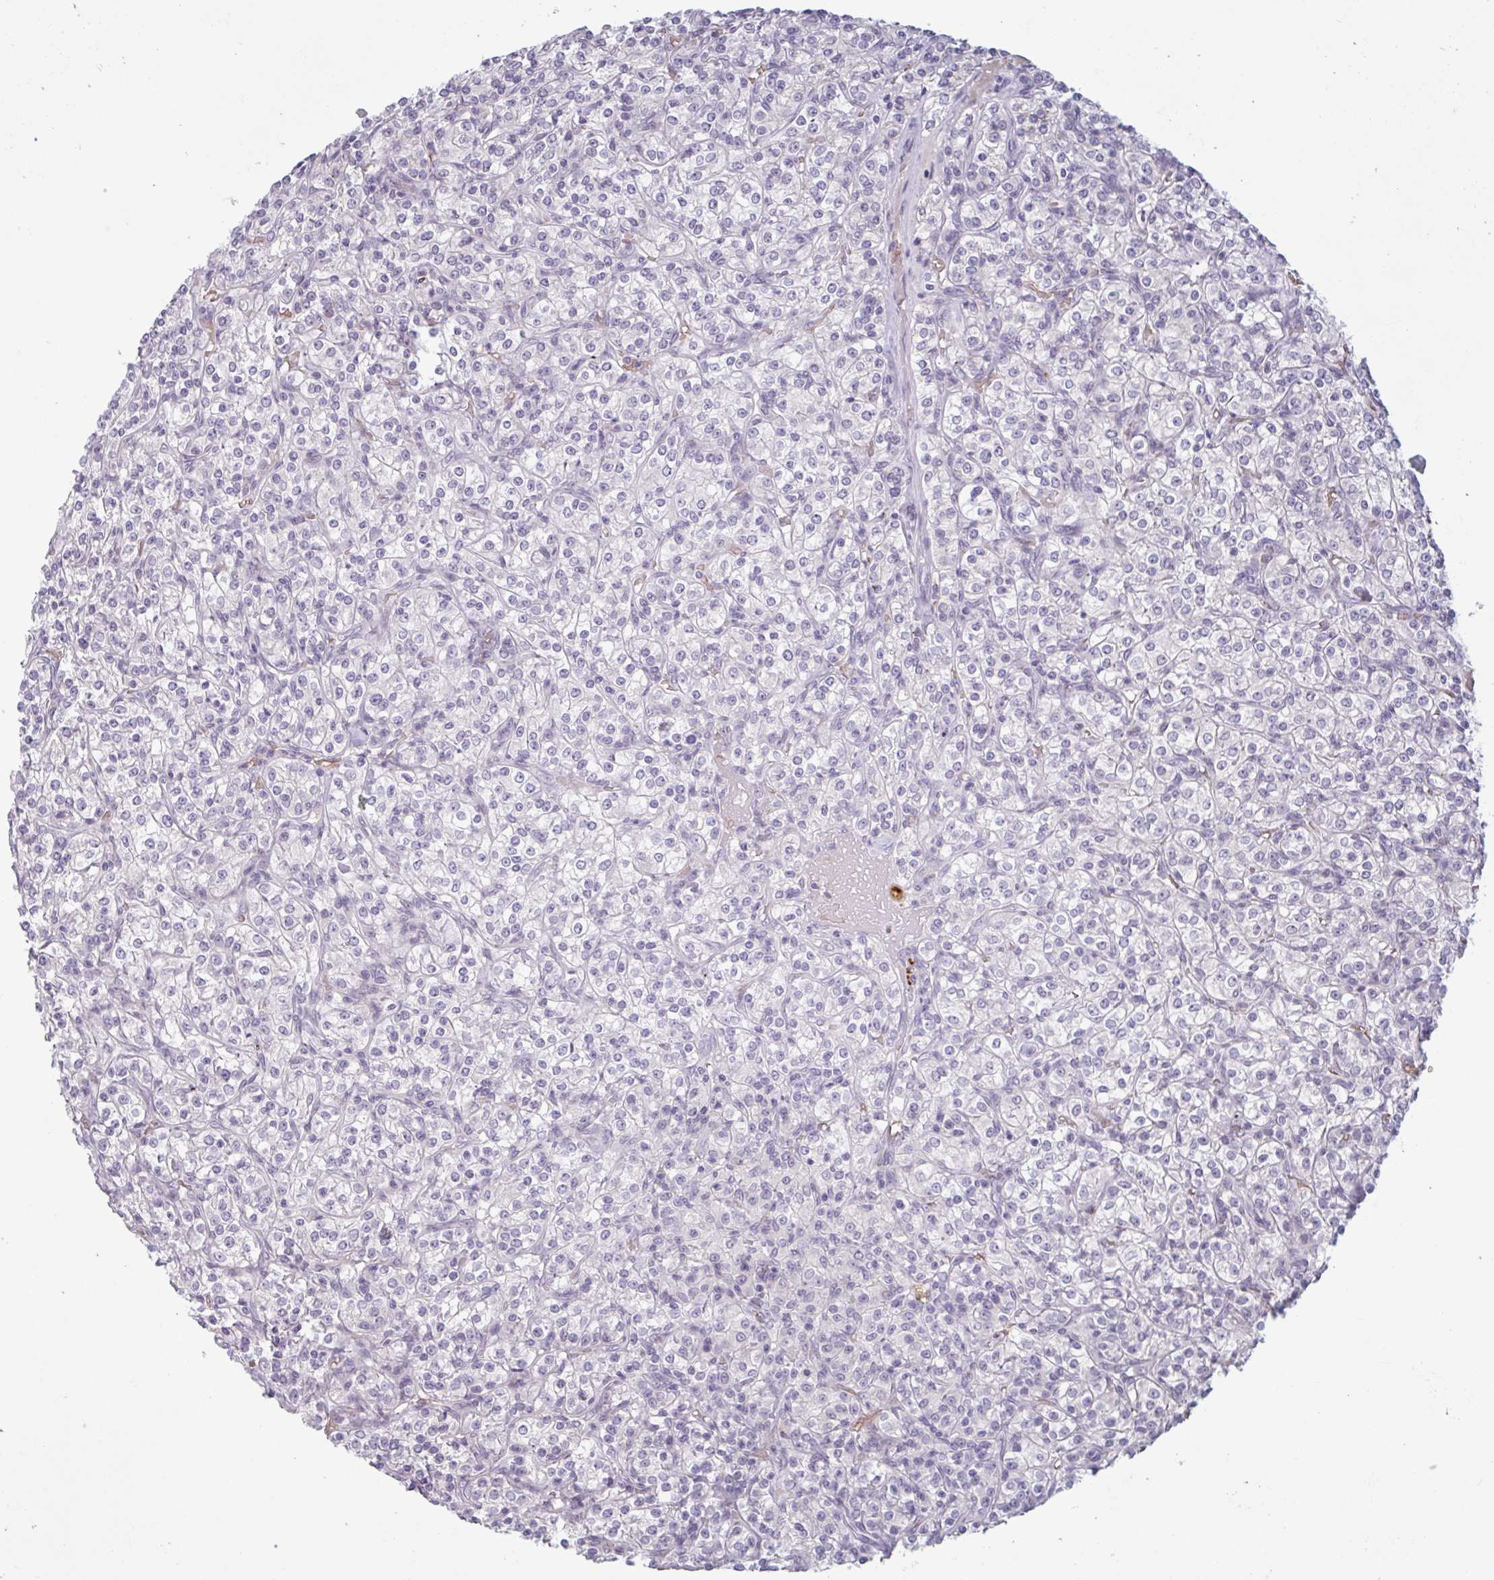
{"staining": {"intensity": "negative", "quantity": "none", "location": "none"}, "tissue": "renal cancer", "cell_type": "Tumor cells", "image_type": "cancer", "snomed": [{"axis": "morphology", "description": "Adenocarcinoma, NOS"}, {"axis": "topography", "description": "Kidney"}], "caption": "Immunohistochemistry photomicrograph of neoplastic tissue: renal cancer (adenocarcinoma) stained with DAB shows no significant protein positivity in tumor cells. The staining was performed using DAB (3,3'-diaminobenzidine) to visualize the protein expression in brown, while the nuclei were stained in blue with hematoxylin (Magnification: 20x).", "gene": "RHAG", "patient": {"sex": "male", "age": 77}}